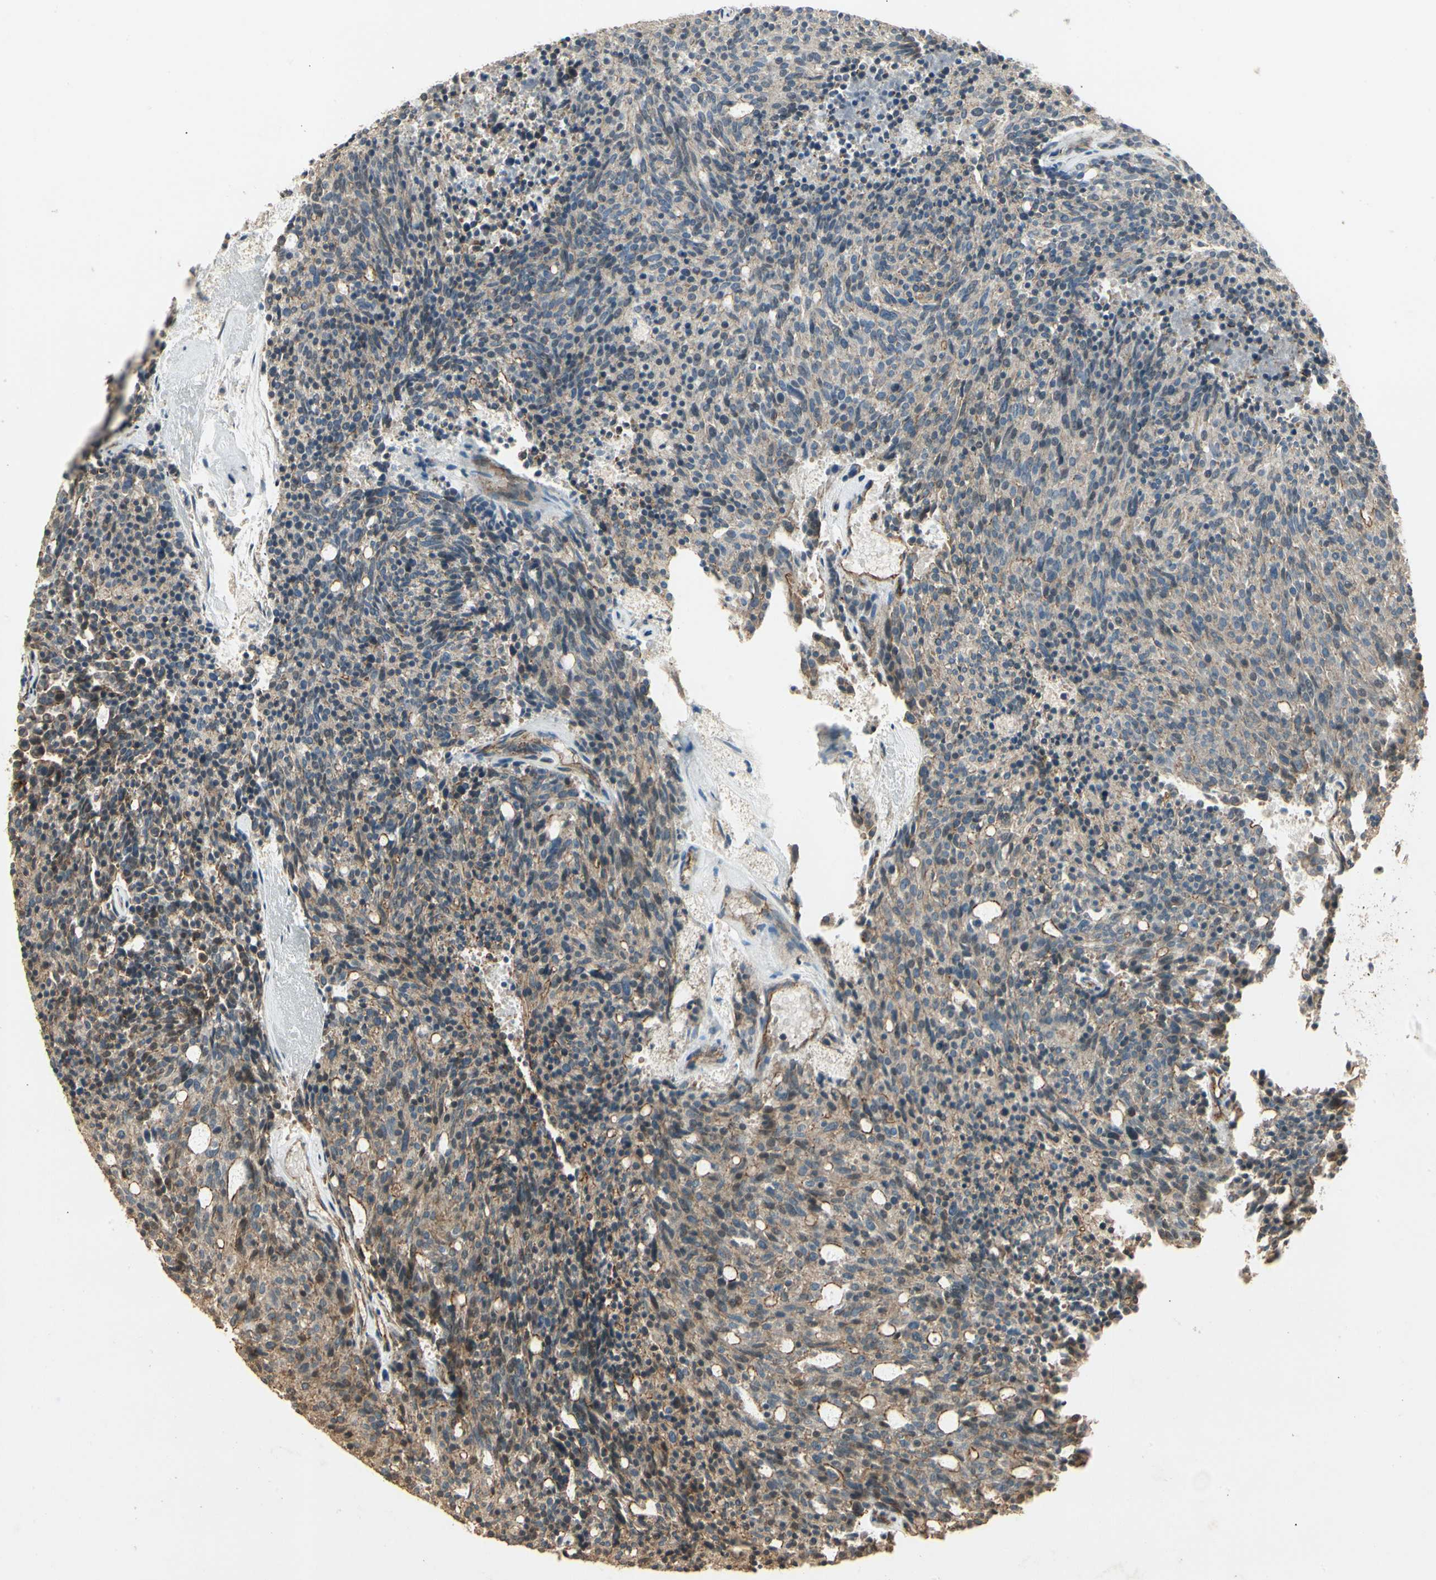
{"staining": {"intensity": "weak", "quantity": "25%-75%", "location": "cytoplasmic/membranous"}, "tissue": "carcinoid", "cell_type": "Tumor cells", "image_type": "cancer", "snomed": [{"axis": "morphology", "description": "Carcinoid, malignant, NOS"}, {"axis": "topography", "description": "Pancreas"}], "caption": "Carcinoid stained with DAB (3,3'-diaminobenzidine) immunohistochemistry (IHC) exhibits low levels of weak cytoplasmic/membranous expression in about 25%-75% of tumor cells.", "gene": "RNF180", "patient": {"sex": "female", "age": 54}}